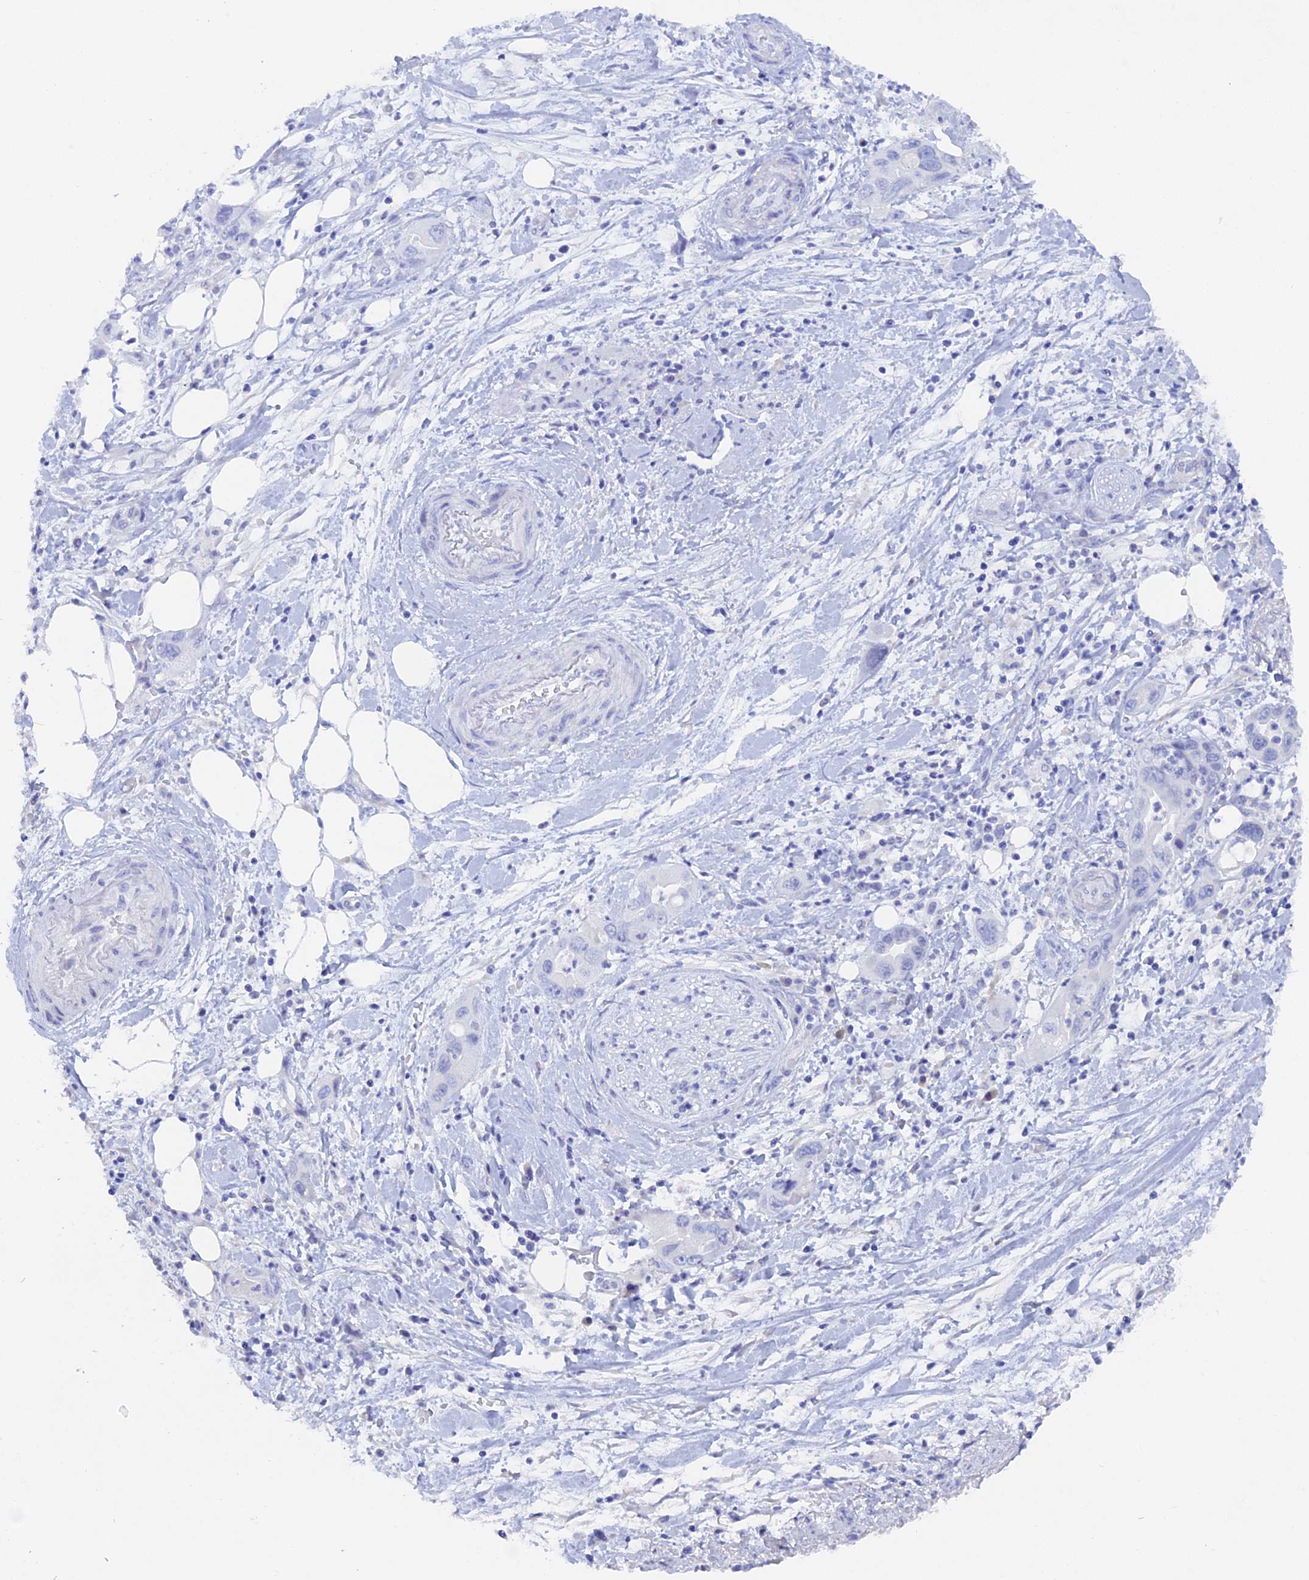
{"staining": {"intensity": "negative", "quantity": "none", "location": "none"}, "tissue": "pancreatic cancer", "cell_type": "Tumor cells", "image_type": "cancer", "snomed": [{"axis": "morphology", "description": "Adenocarcinoma, NOS"}, {"axis": "topography", "description": "Pancreas"}], "caption": "Immunohistochemistry of pancreatic adenocarcinoma displays no positivity in tumor cells. Brightfield microscopy of IHC stained with DAB (3,3'-diaminobenzidine) (brown) and hematoxylin (blue), captured at high magnification.", "gene": "DACT3", "patient": {"sex": "female", "age": 71}}